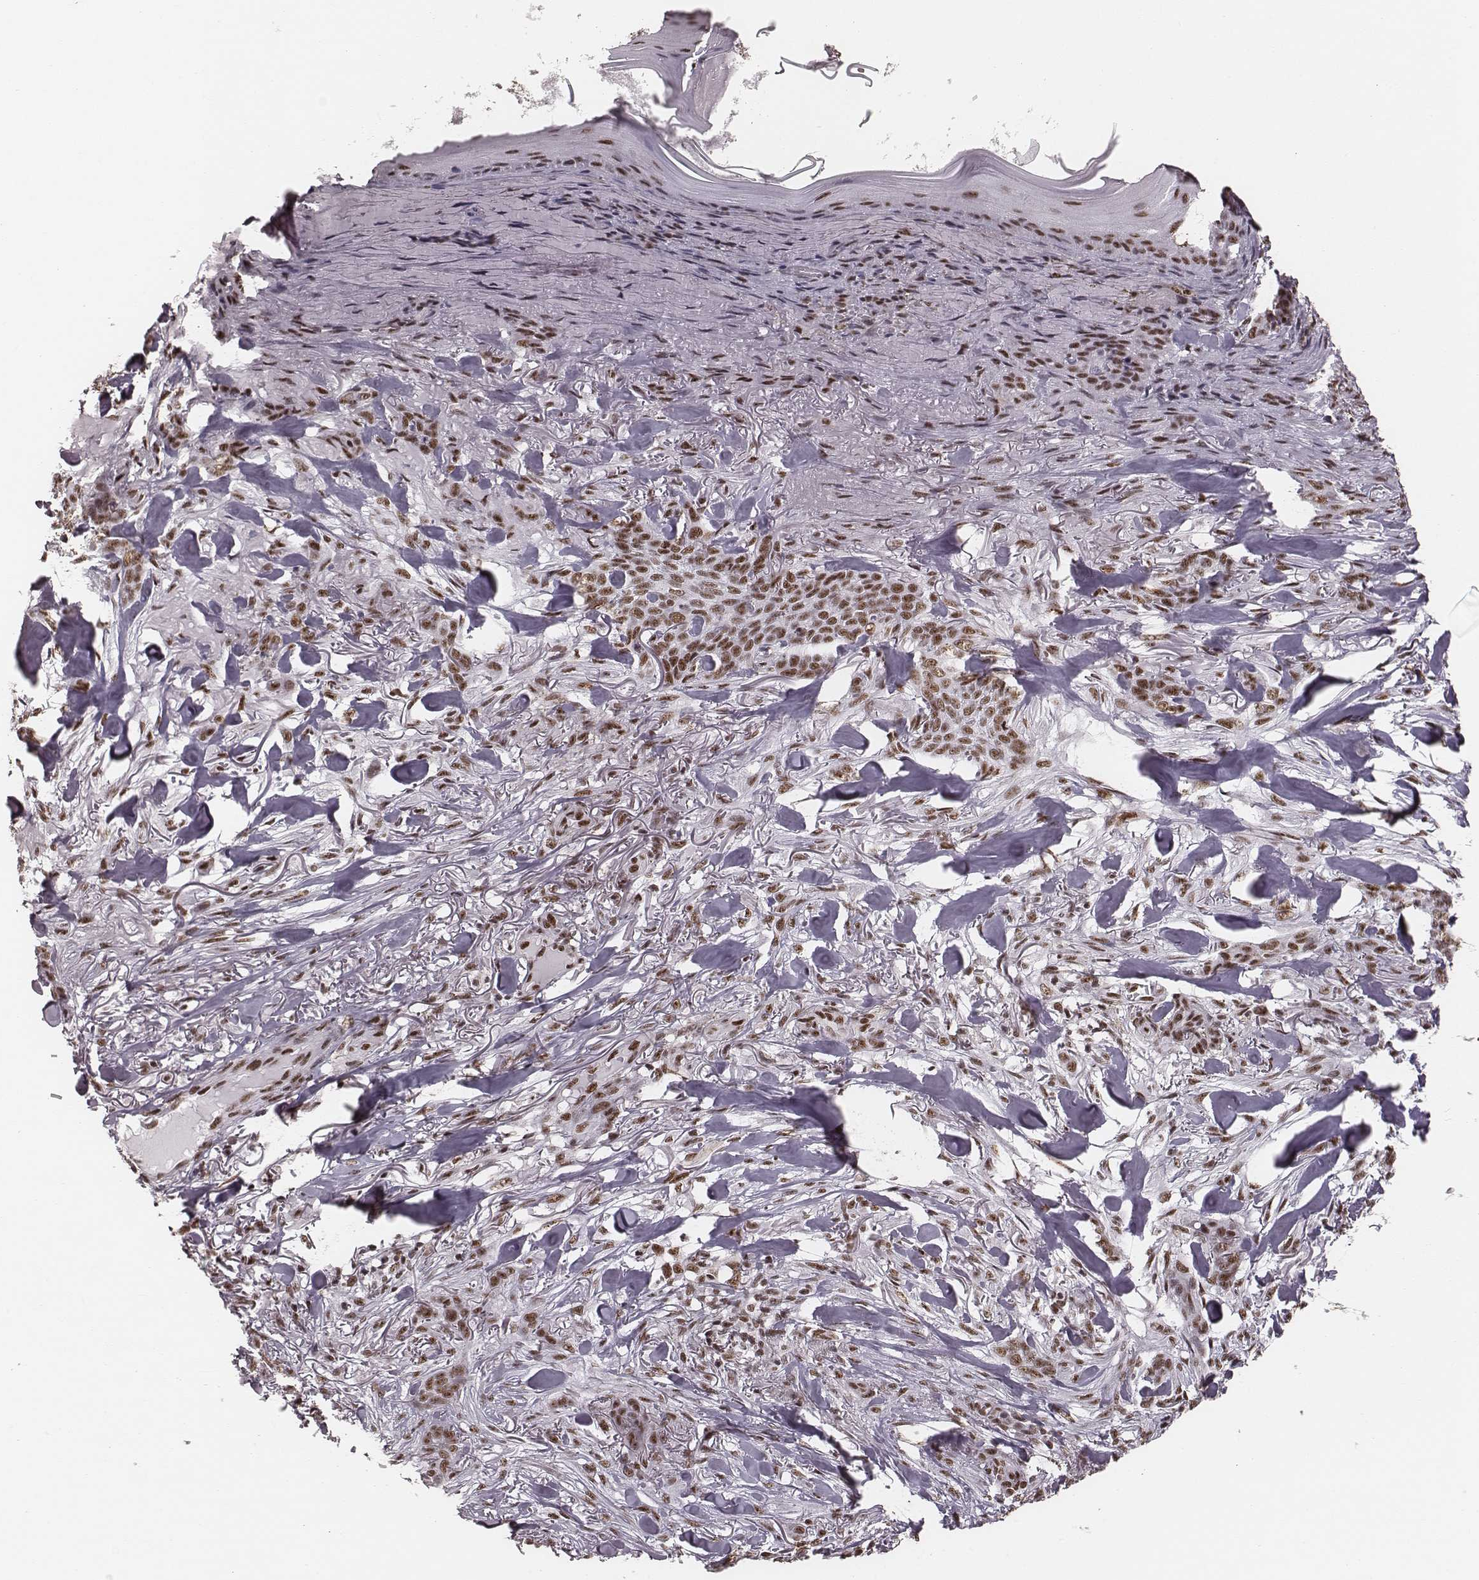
{"staining": {"intensity": "moderate", "quantity": ">75%", "location": "nuclear"}, "tissue": "skin cancer", "cell_type": "Tumor cells", "image_type": "cancer", "snomed": [{"axis": "morphology", "description": "Basal cell carcinoma"}, {"axis": "topography", "description": "Skin"}], "caption": "The photomicrograph demonstrates a brown stain indicating the presence of a protein in the nuclear of tumor cells in basal cell carcinoma (skin).", "gene": "LUC7L", "patient": {"sex": "female", "age": 61}}